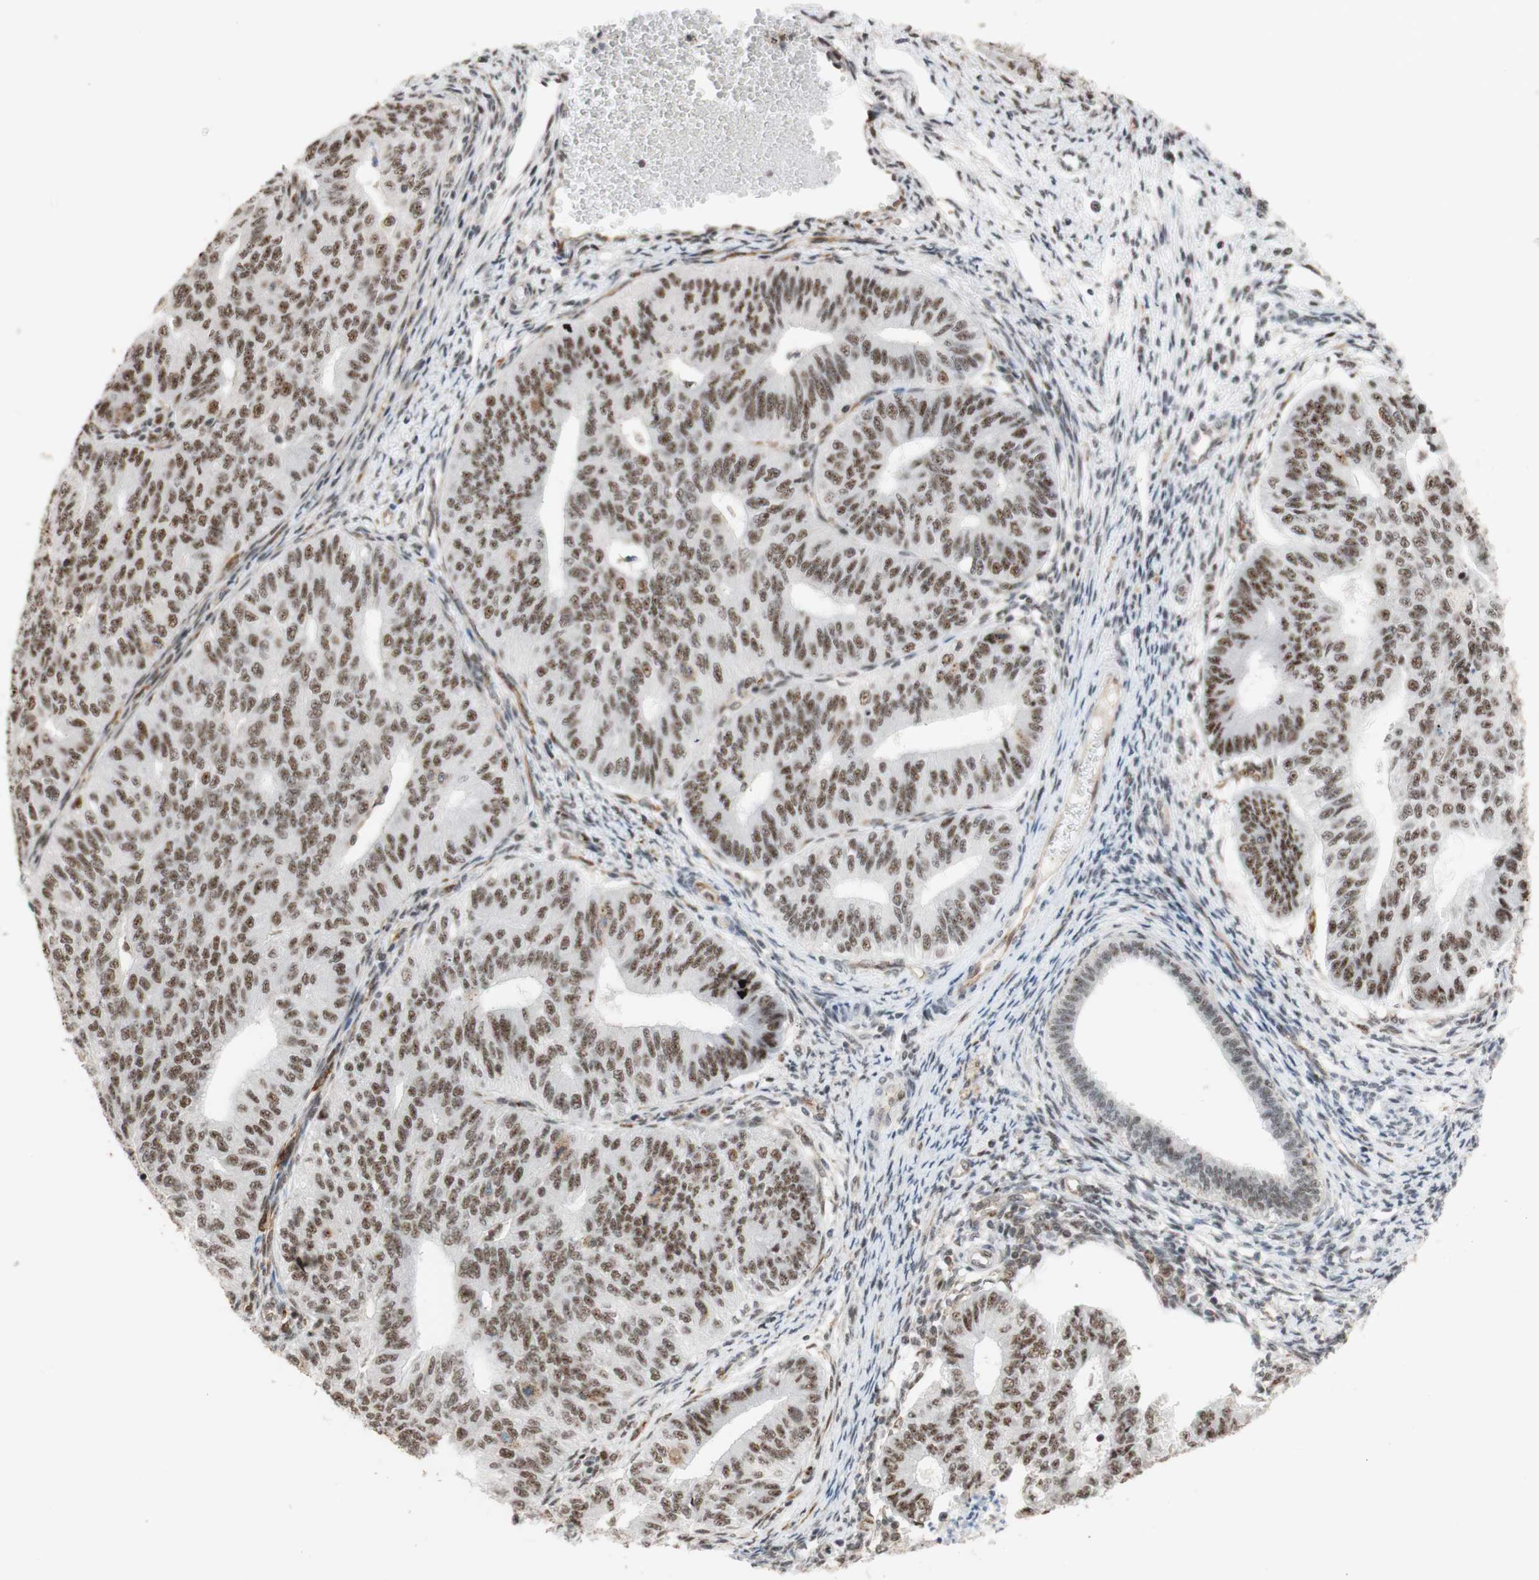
{"staining": {"intensity": "moderate", "quantity": ">75%", "location": "nuclear"}, "tissue": "endometrial cancer", "cell_type": "Tumor cells", "image_type": "cancer", "snomed": [{"axis": "morphology", "description": "Adenocarcinoma, NOS"}, {"axis": "topography", "description": "Endometrium"}], "caption": "Protein staining of endometrial adenocarcinoma tissue displays moderate nuclear expression in approximately >75% of tumor cells.", "gene": "SAP18", "patient": {"sex": "female", "age": 32}}